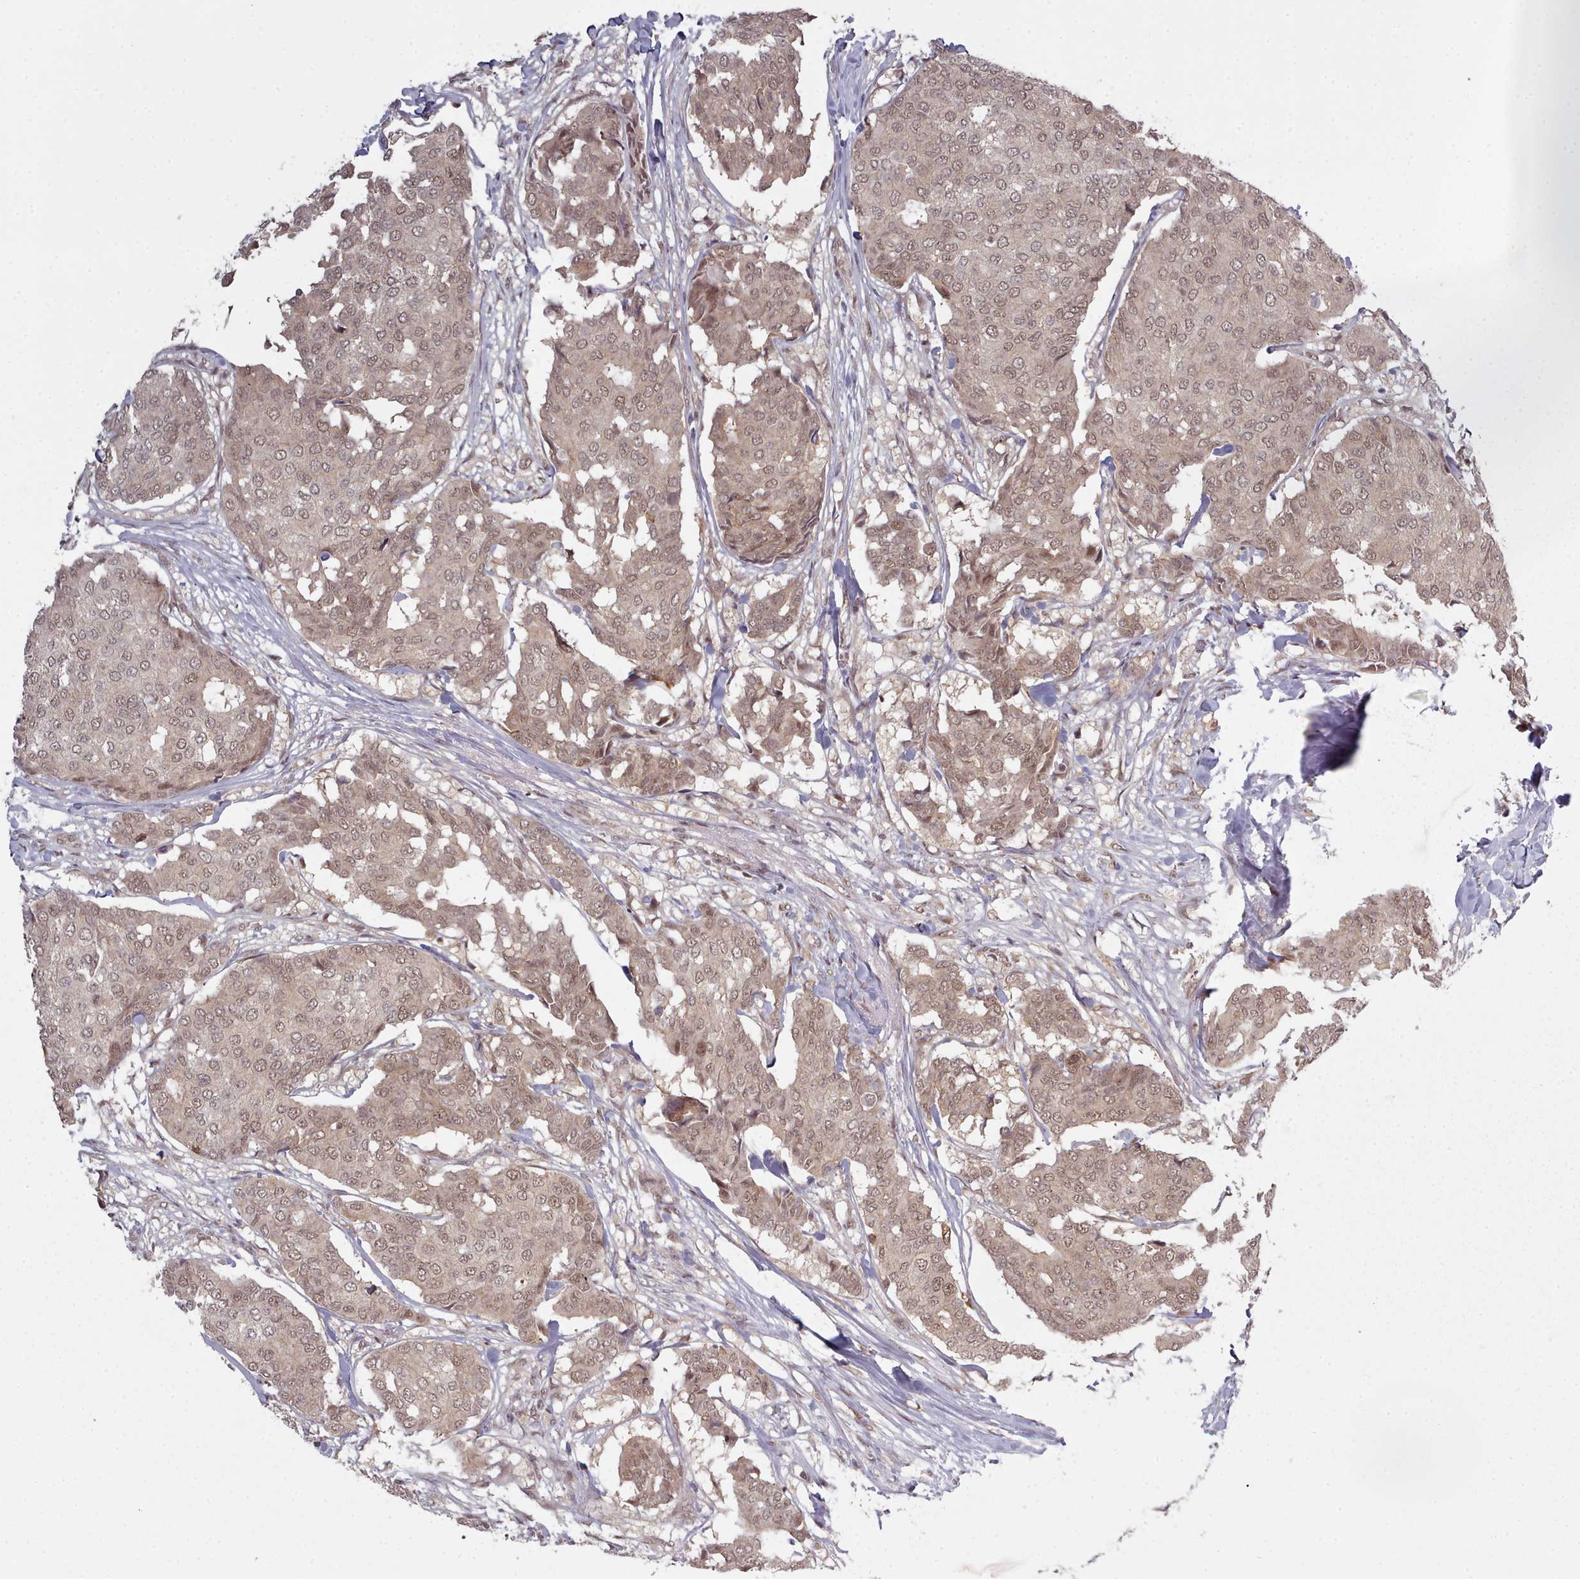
{"staining": {"intensity": "weak", "quantity": ">75%", "location": "cytoplasmic/membranous,nuclear"}, "tissue": "breast cancer", "cell_type": "Tumor cells", "image_type": "cancer", "snomed": [{"axis": "morphology", "description": "Duct carcinoma"}, {"axis": "topography", "description": "Breast"}], "caption": "Breast cancer stained with a brown dye exhibits weak cytoplasmic/membranous and nuclear positive expression in about >75% of tumor cells.", "gene": "DHX8", "patient": {"sex": "female", "age": 75}}